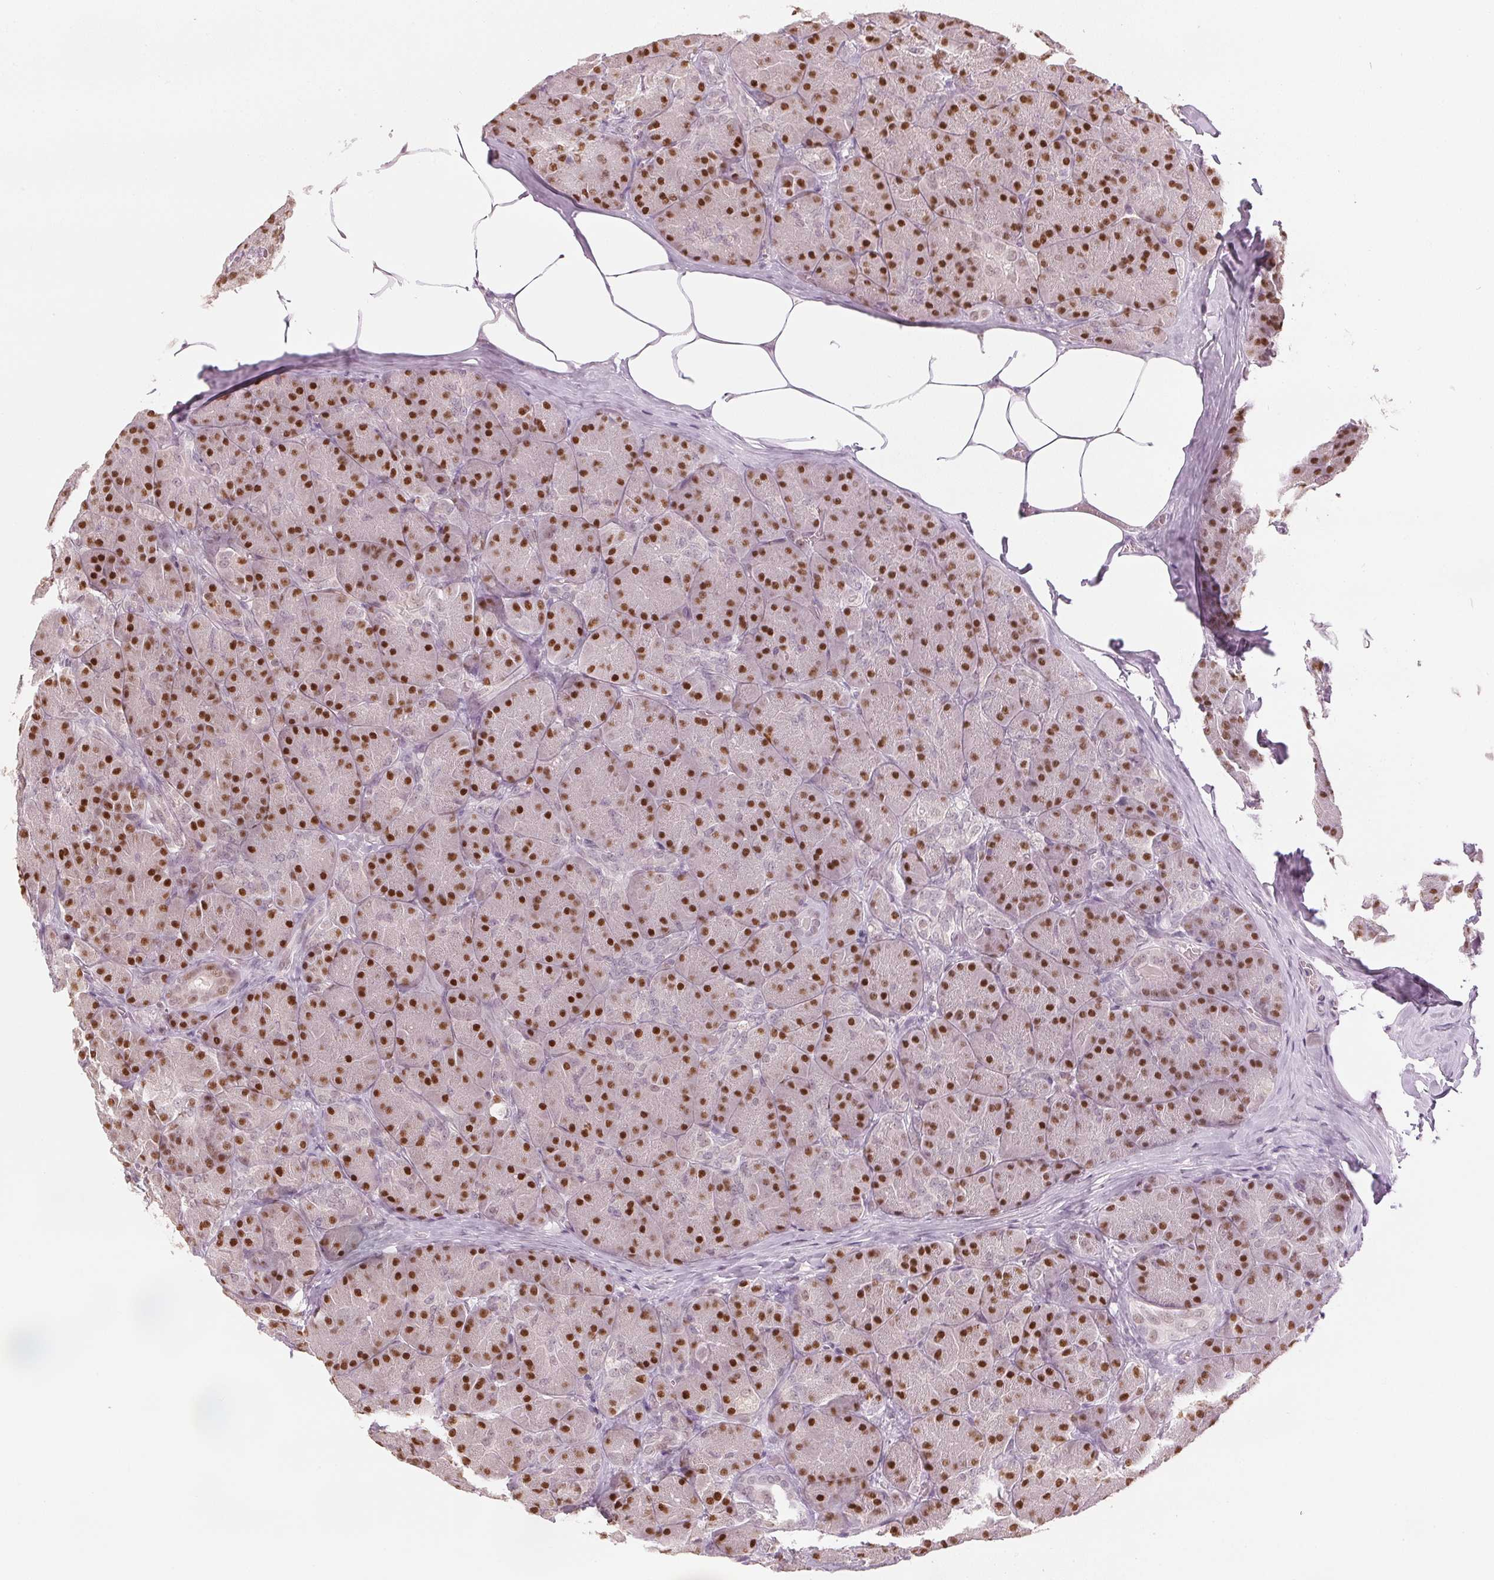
{"staining": {"intensity": "strong", "quantity": ">75%", "location": "nuclear"}, "tissue": "pancreas", "cell_type": "Exocrine glandular cells", "image_type": "normal", "snomed": [{"axis": "morphology", "description": "Normal tissue, NOS"}, {"axis": "topography", "description": "Pancreas"}], "caption": "This image shows IHC staining of benign human pancreas, with high strong nuclear positivity in approximately >75% of exocrine glandular cells.", "gene": "ENSG00000267001", "patient": {"sex": "male", "age": 57}}